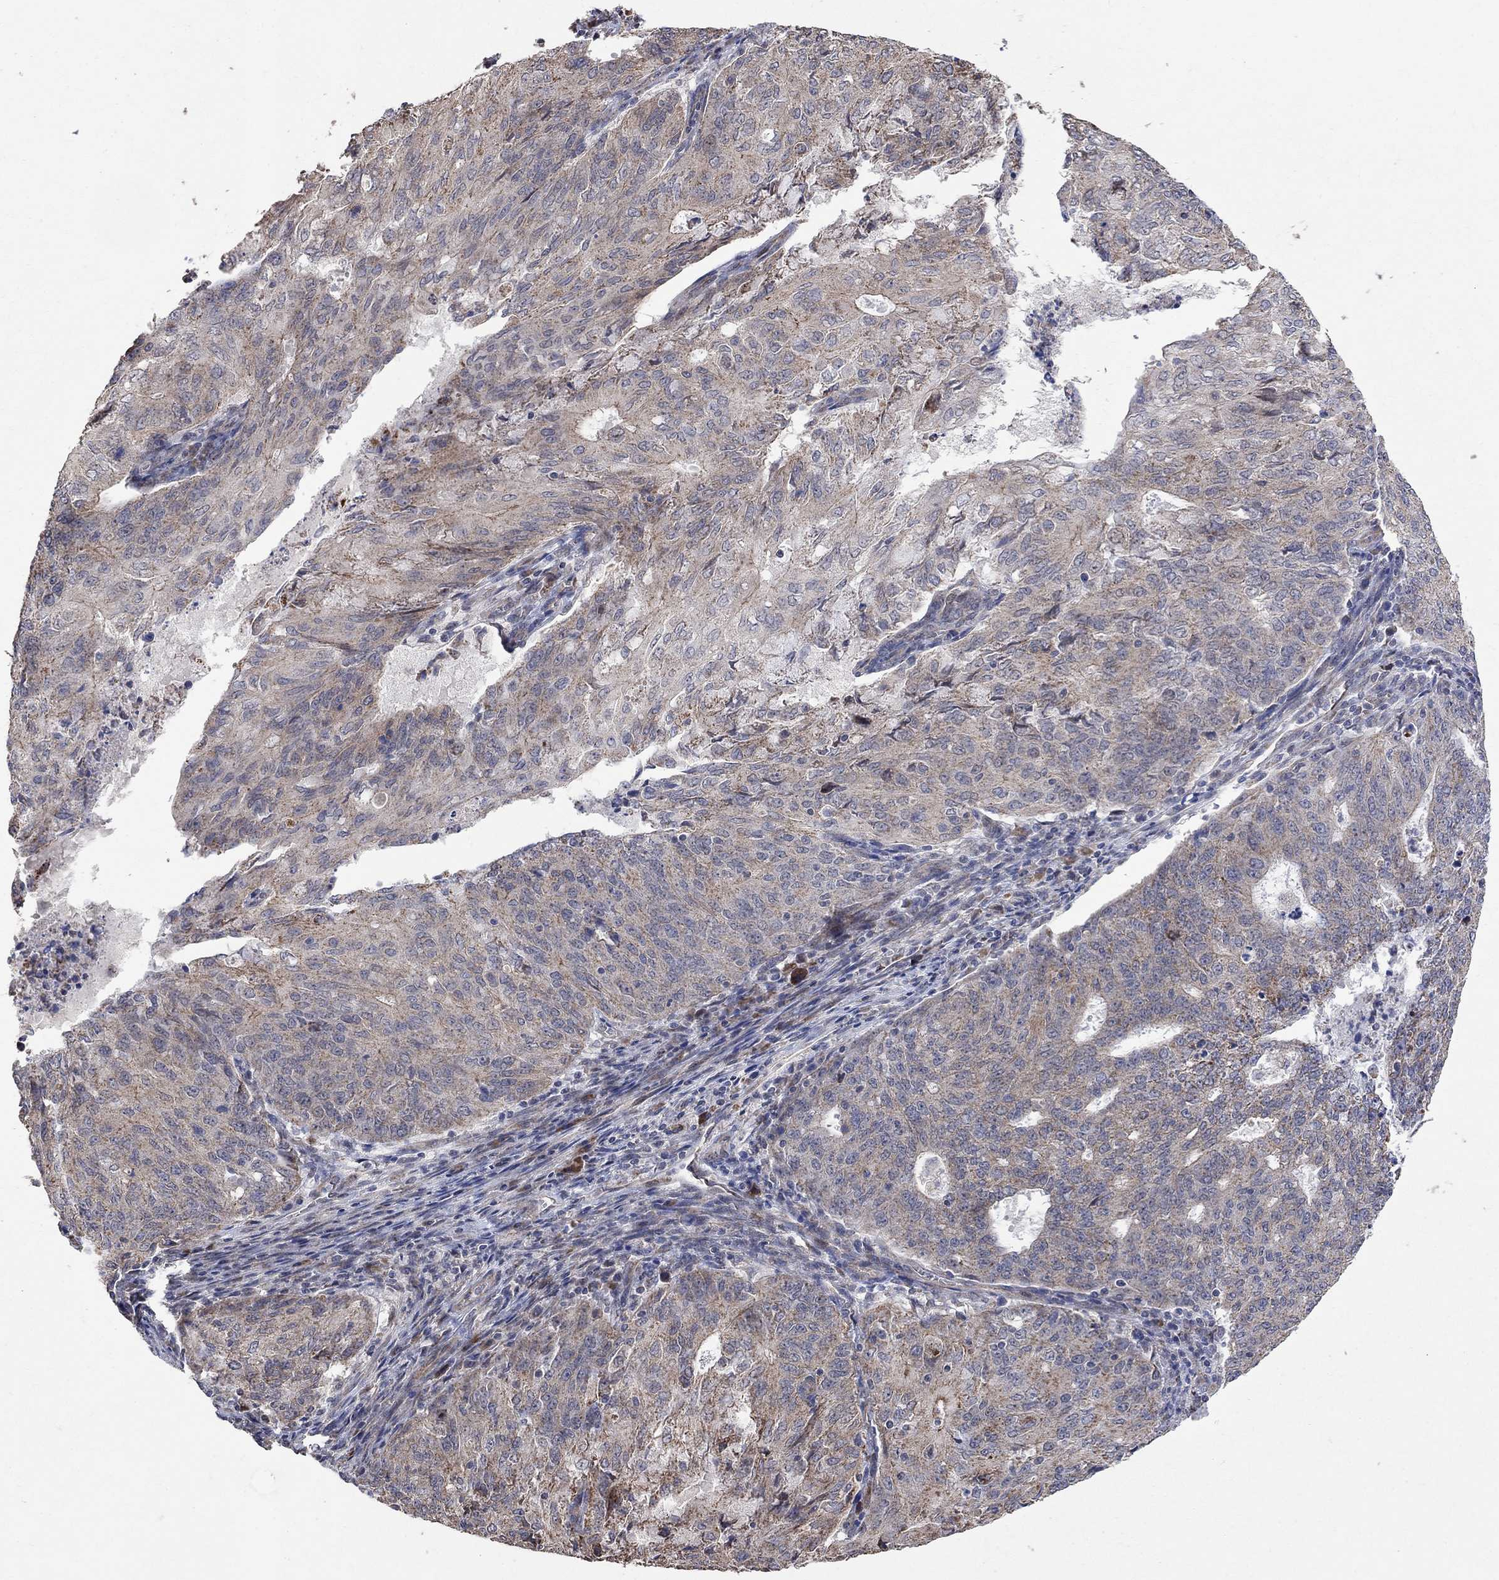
{"staining": {"intensity": "moderate", "quantity": "<25%", "location": "cytoplasmic/membranous"}, "tissue": "endometrial cancer", "cell_type": "Tumor cells", "image_type": "cancer", "snomed": [{"axis": "morphology", "description": "Adenocarcinoma, NOS"}, {"axis": "topography", "description": "Endometrium"}], "caption": "Immunohistochemistry (IHC) histopathology image of neoplastic tissue: adenocarcinoma (endometrial) stained using immunohistochemistry demonstrates low levels of moderate protein expression localized specifically in the cytoplasmic/membranous of tumor cells, appearing as a cytoplasmic/membranous brown color.", "gene": "ANKRA2", "patient": {"sex": "female", "age": 82}}